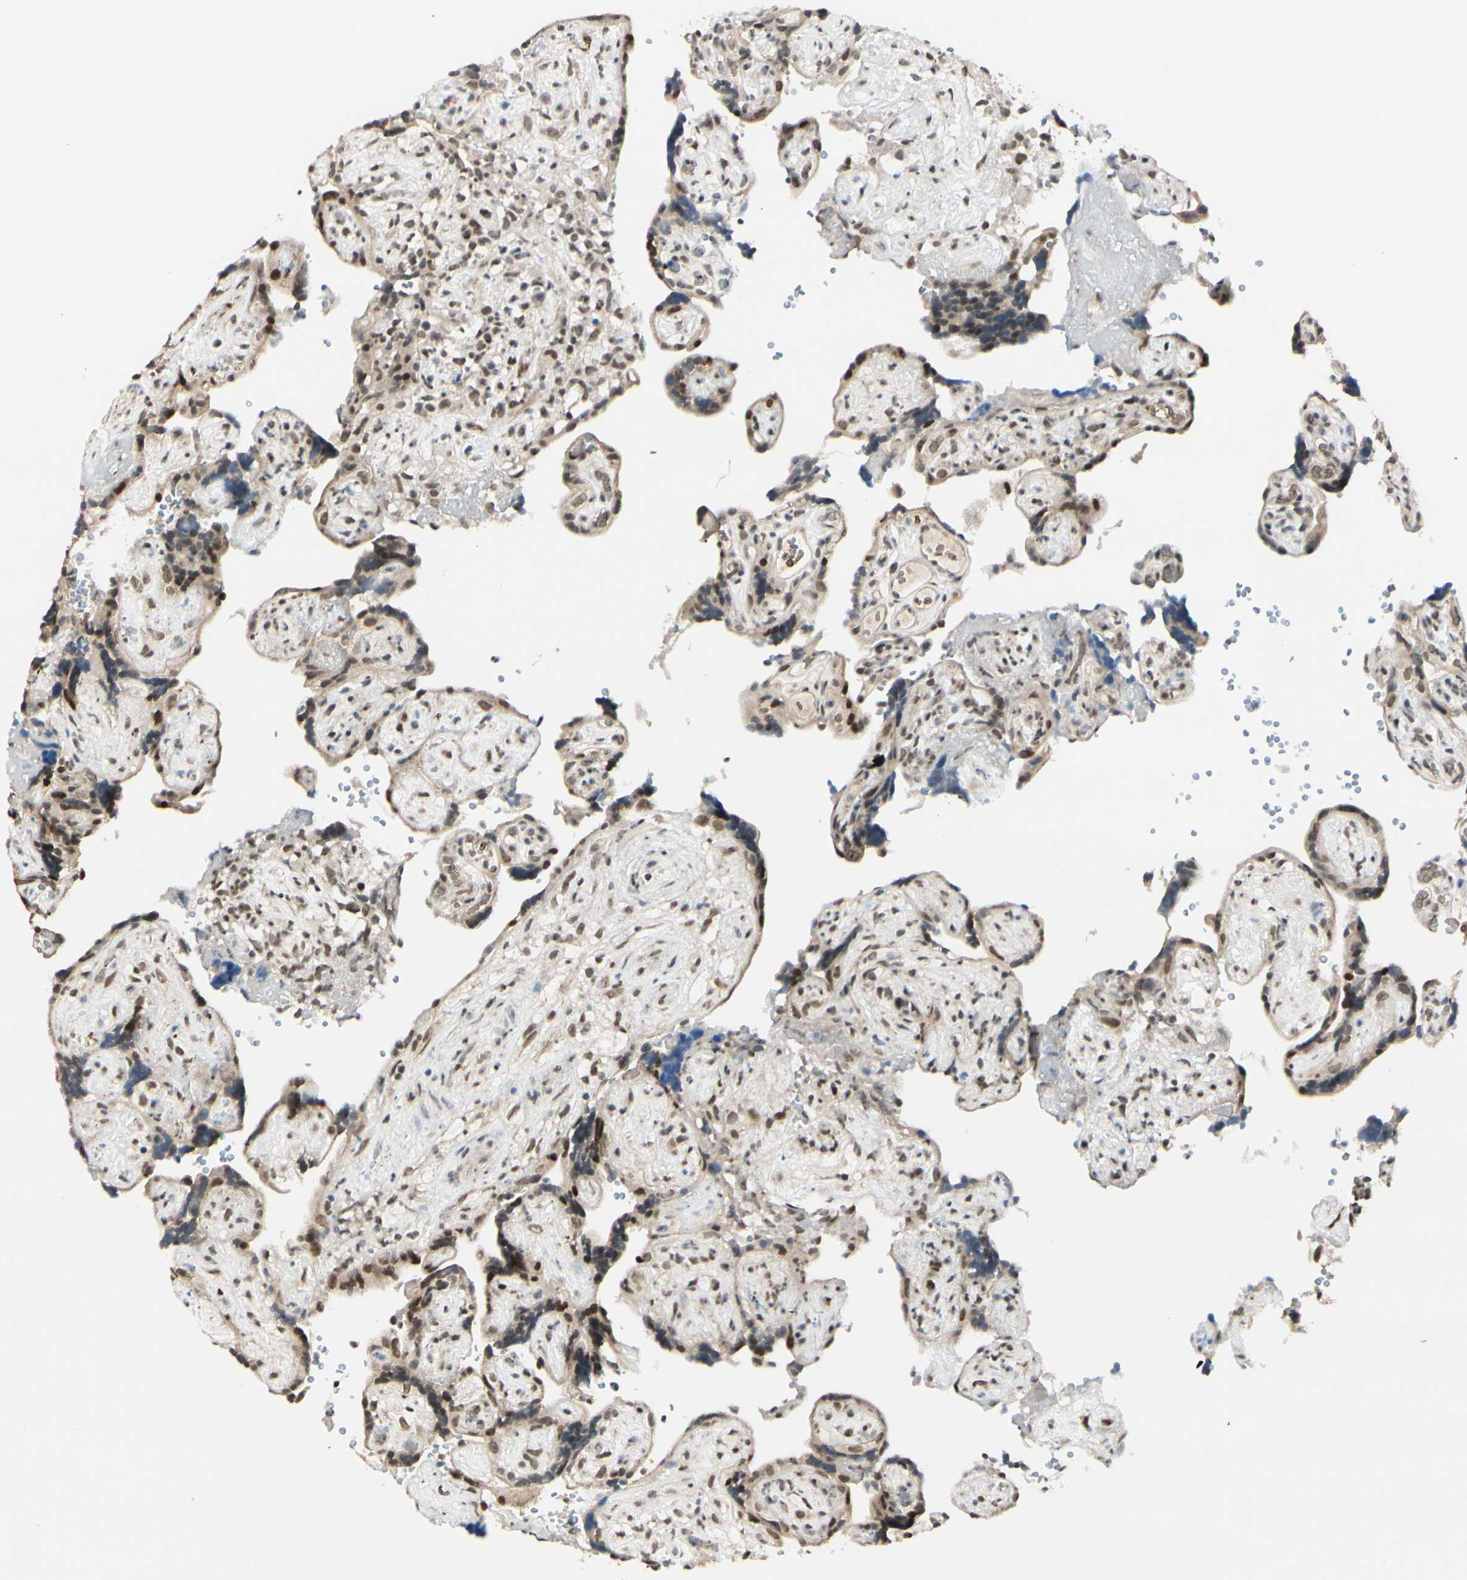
{"staining": {"intensity": "moderate", "quantity": "<25%", "location": "nuclear"}, "tissue": "placenta", "cell_type": "Trophoblastic cells", "image_type": "normal", "snomed": [{"axis": "morphology", "description": "Normal tissue, NOS"}, {"axis": "topography", "description": "Placenta"}], "caption": "High-power microscopy captured an IHC image of unremarkable placenta, revealing moderate nuclear positivity in about <25% of trophoblastic cells.", "gene": "BRMS1", "patient": {"sex": "female", "age": 30}}